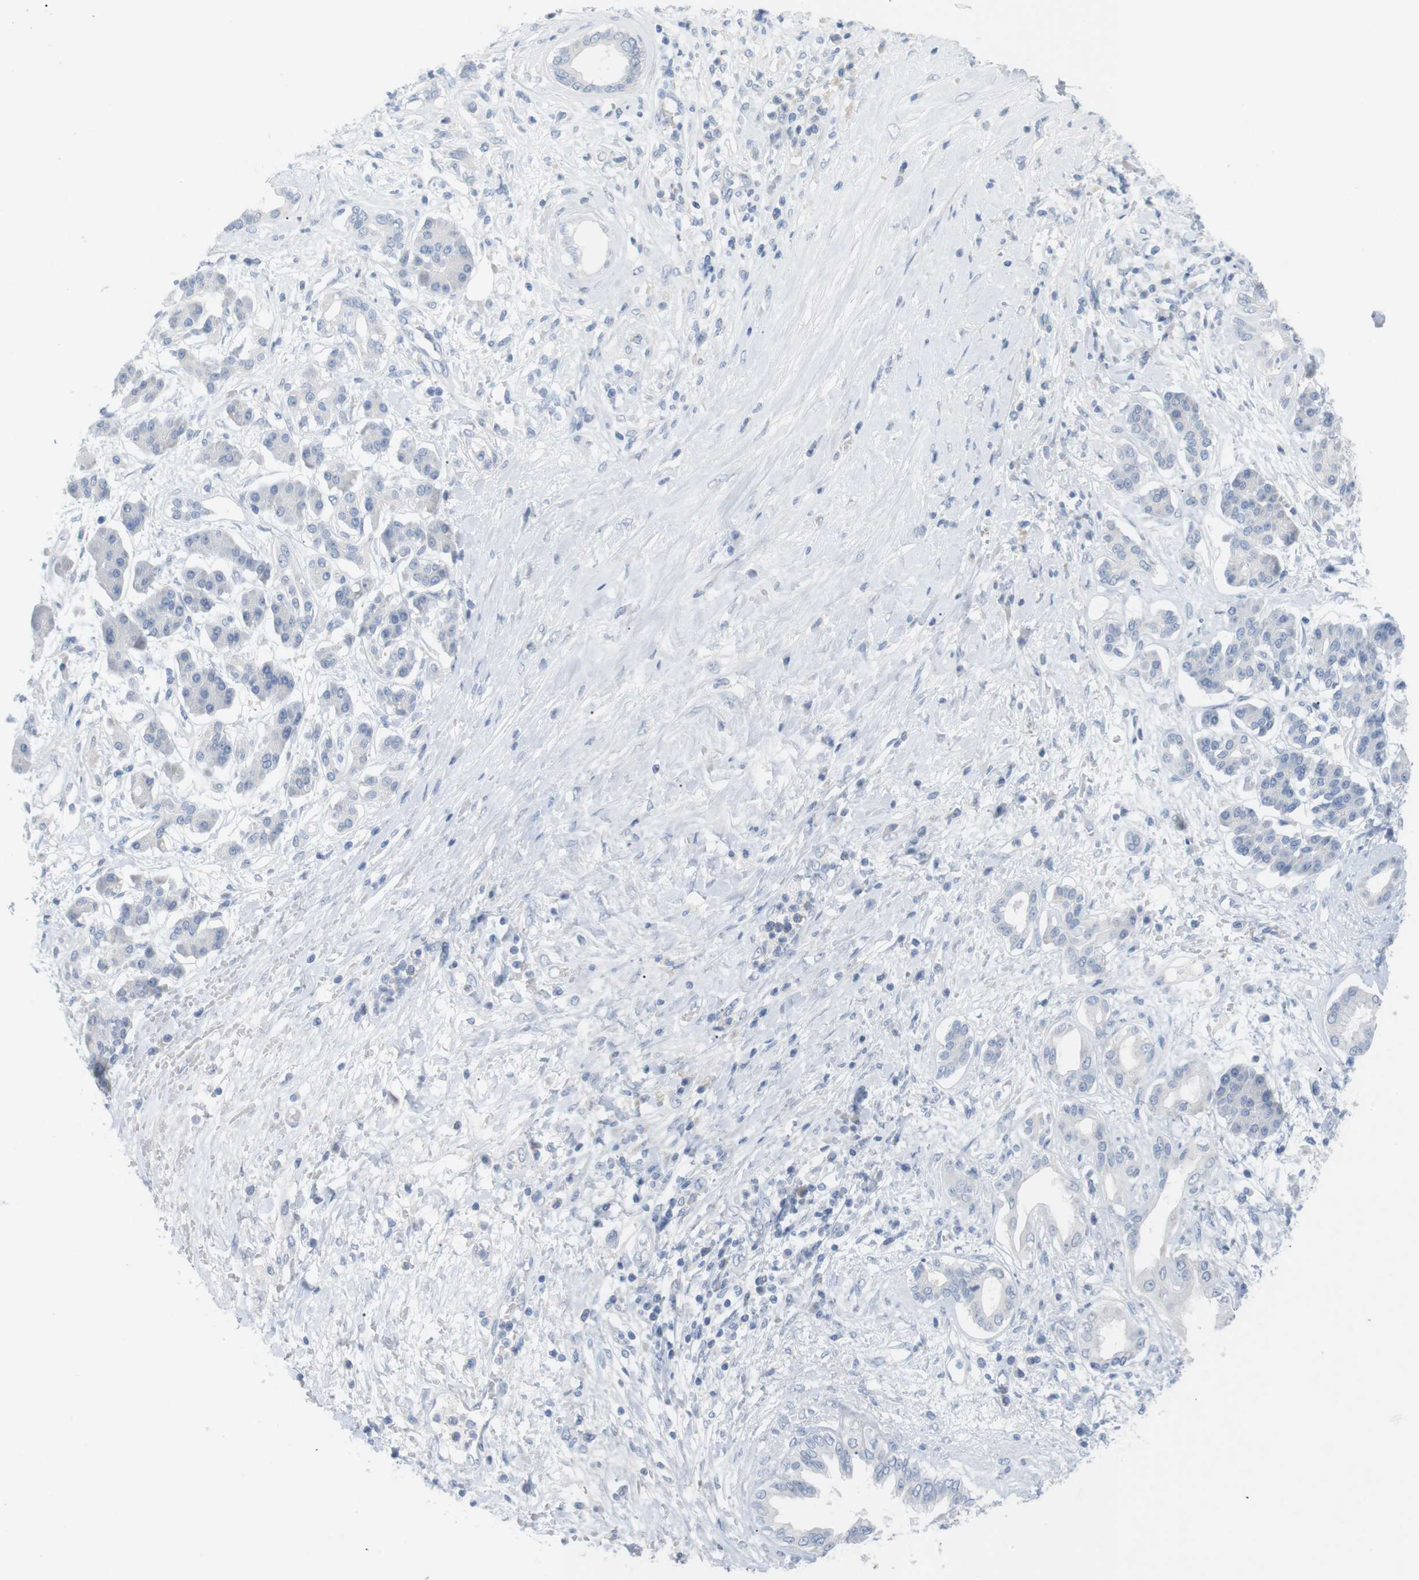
{"staining": {"intensity": "negative", "quantity": "none", "location": "none"}, "tissue": "pancreatic cancer", "cell_type": "Tumor cells", "image_type": "cancer", "snomed": [{"axis": "morphology", "description": "Adenocarcinoma, NOS"}, {"axis": "topography", "description": "Pancreas"}], "caption": "Histopathology image shows no protein expression in tumor cells of pancreatic adenocarcinoma tissue.", "gene": "HBG2", "patient": {"sex": "female", "age": 56}}